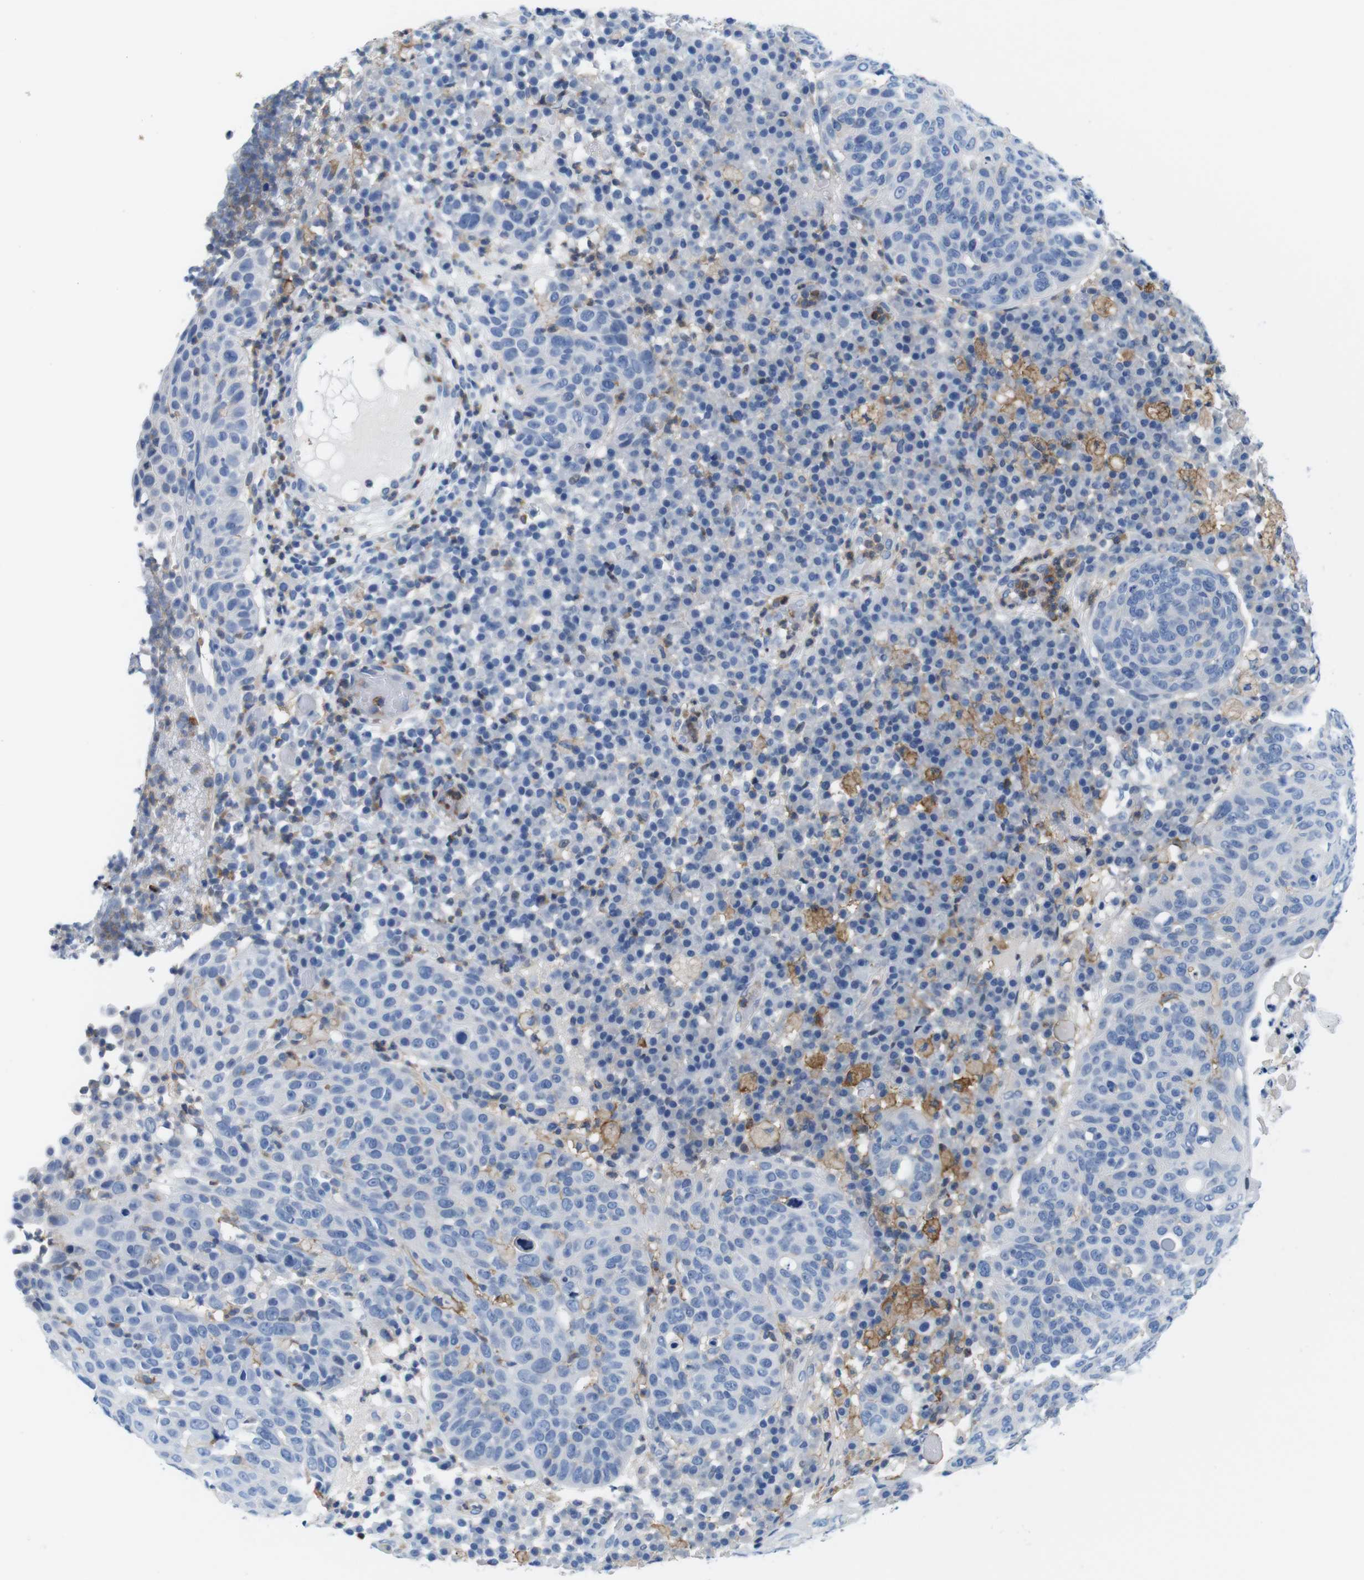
{"staining": {"intensity": "negative", "quantity": "none", "location": "none"}, "tissue": "skin cancer", "cell_type": "Tumor cells", "image_type": "cancer", "snomed": [{"axis": "morphology", "description": "Squamous cell carcinoma in situ, NOS"}, {"axis": "morphology", "description": "Squamous cell carcinoma, NOS"}, {"axis": "topography", "description": "Skin"}], "caption": "Protein analysis of skin cancer reveals no significant staining in tumor cells.", "gene": "CD300C", "patient": {"sex": "male", "age": 93}}